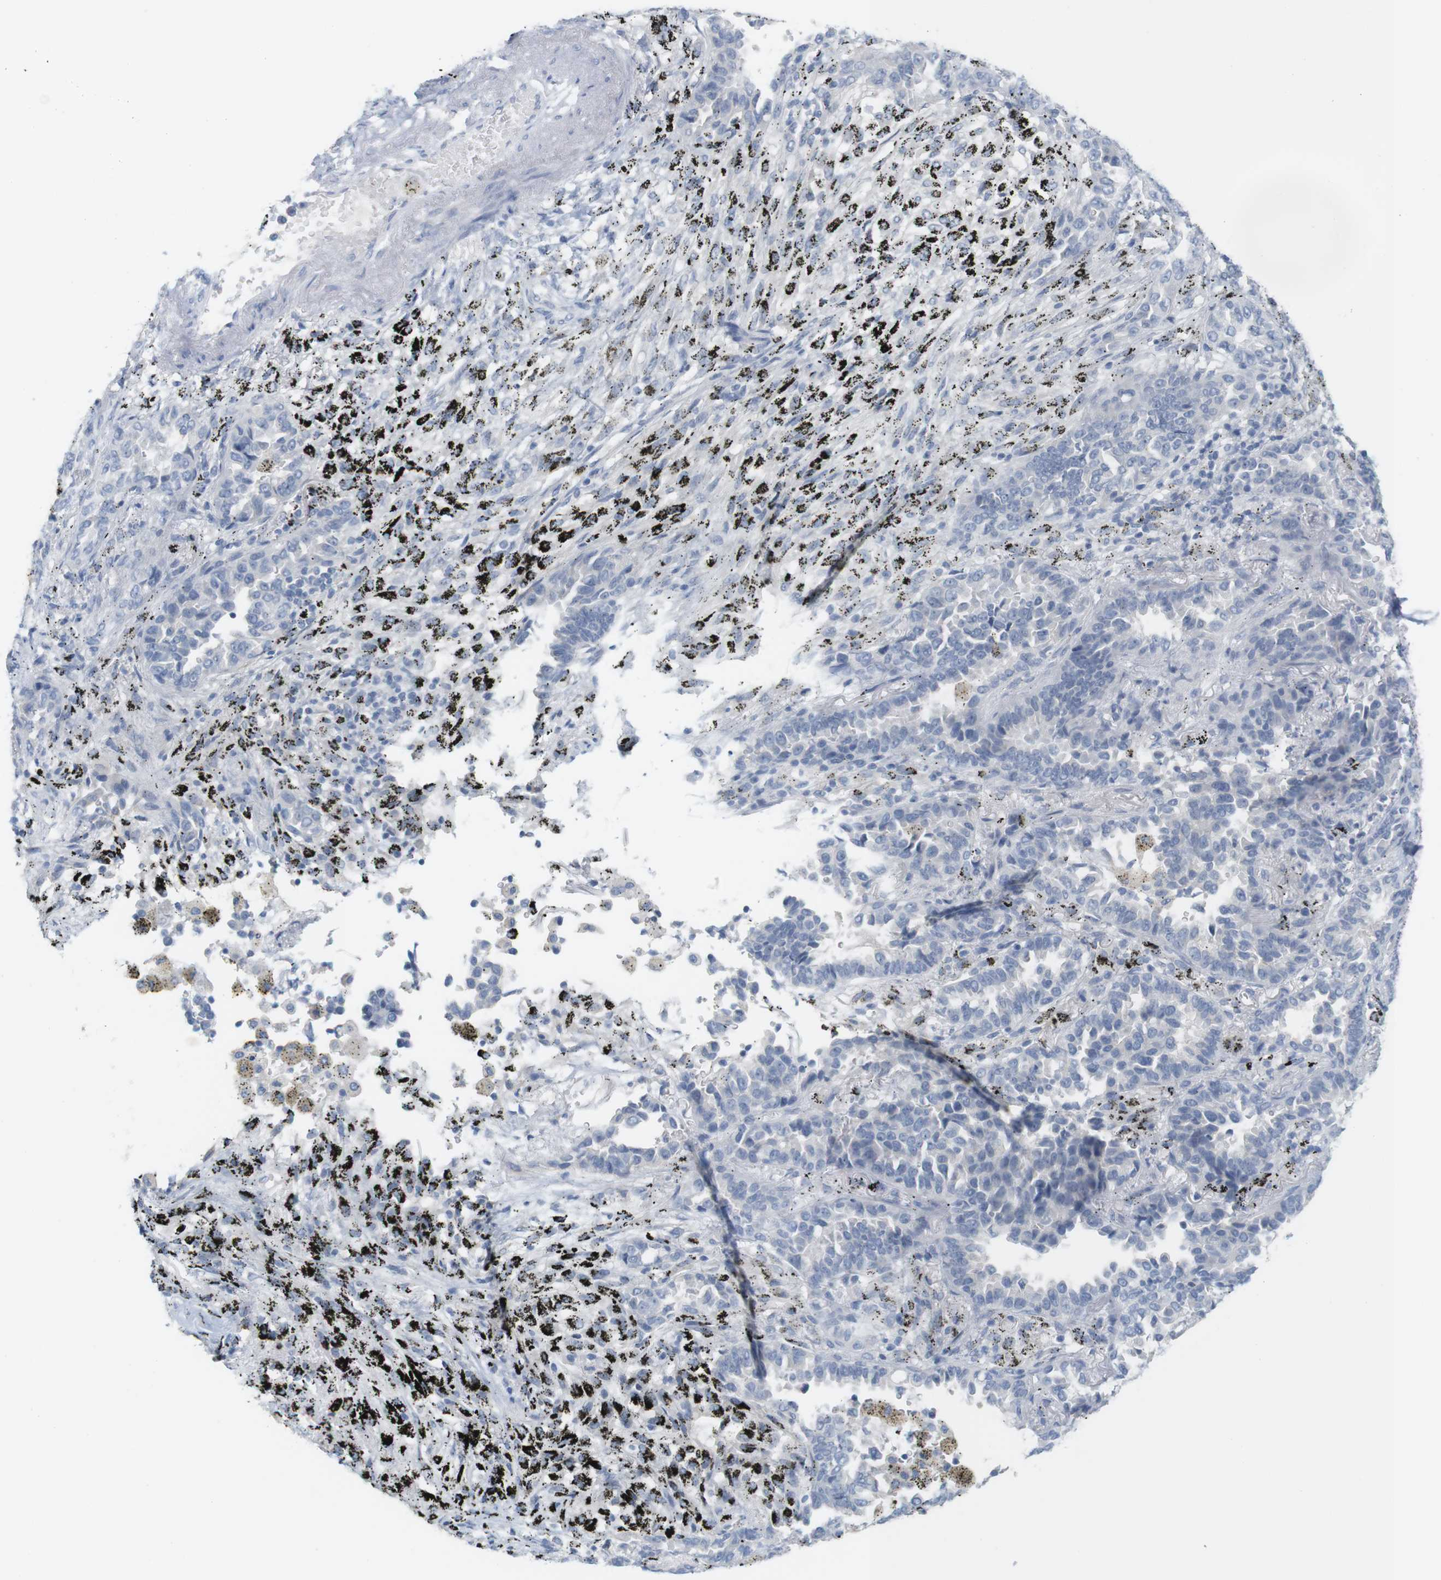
{"staining": {"intensity": "negative", "quantity": "none", "location": "none"}, "tissue": "lung cancer", "cell_type": "Tumor cells", "image_type": "cancer", "snomed": [{"axis": "morphology", "description": "Normal tissue, NOS"}, {"axis": "morphology", "description": "Adenocarcinoma, NOS"}, {"axis": "topography", "description": "Lung"}], "caption": "There is no significant staining in tumor cells of lung adenocarcinoma. (DAB IHC visualized using brightfield microscopy, high magnification).", "gene": "RGS9", "patient": {"sex": "male", "age": 59}}